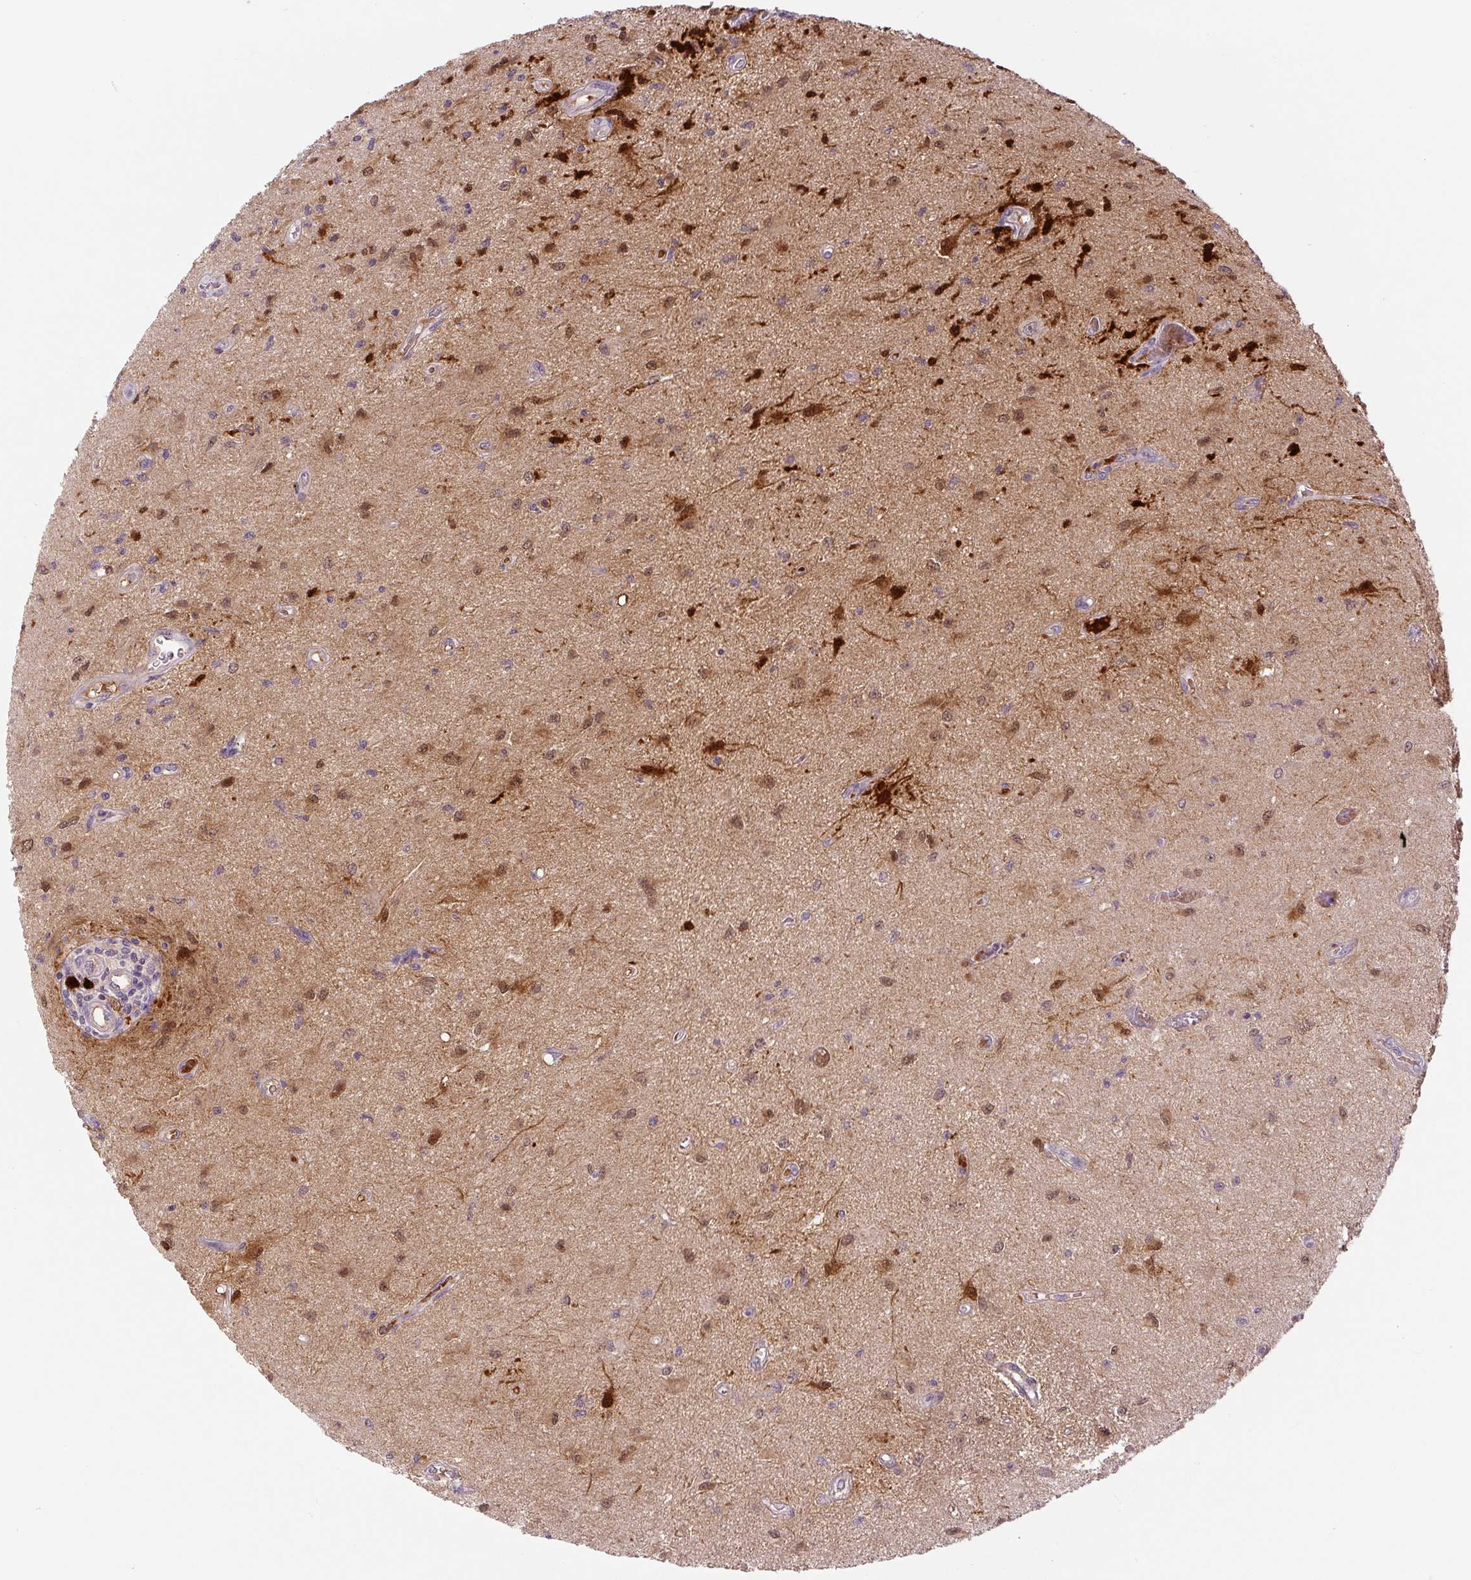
{"staining": {"intensity": "moderate", "quantity": "25%-75%", "location": "cytoplasmic/membranous,nuclear"}, "tissue": "glioma", "cell_type": "Tumor cells", "image_type": "cancer", "snomed": [{"axis": "morphology", "description": "Glioma, malignant, High grade"}, {"axis": "topography", "description": "Brain"}], "caption": "Brown immunohistochemical staining in glioma shows moderate cytoplasmic/membranous and nuclear staining in about 25%-75% of tumor cells. (brown staining indicates protein expression, while blue staining denotes nuclei).", "gene": "FABP7", "patient": {"sex": "male", "age": 67}}